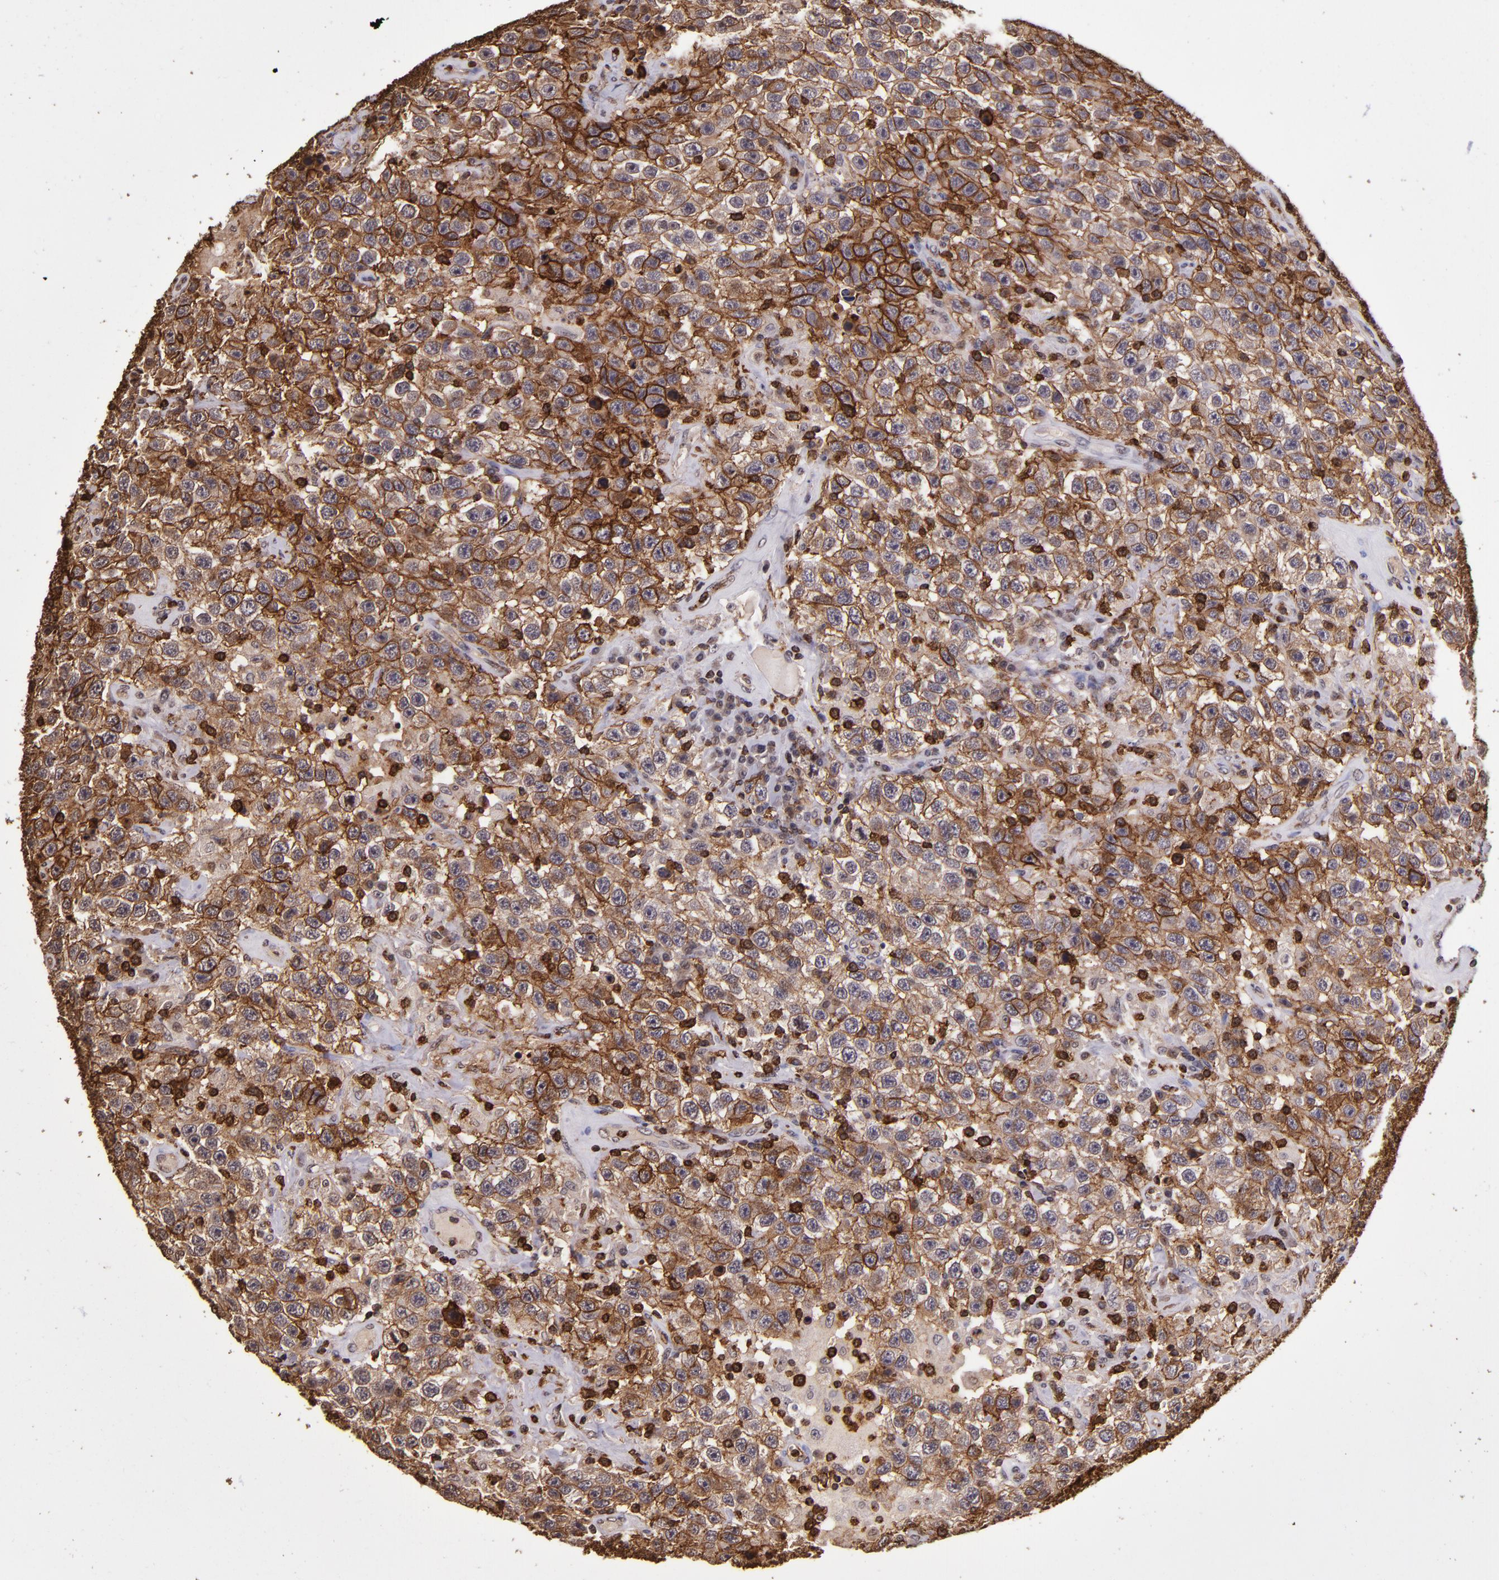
{"staining": {"intensity": "moderate", "quantity": ">75%", "location": "cytoplasmic/membranous"}, "tissue": "testis cancer", "cell_type": "Tumor cells", "image_type": "cancer", "snomed": [{"axis": "morphology", "description": "Seminoma, NOS"}, {"axis": "topography", "description": "Testis"}], "caption": "The histopathology image displays immunohistochemical staining of seminoma (testis). There is moderate cytoplasmic/membranous positivity is present in approximately >75% of tumor cells. (DAB (3,3'-diaminobenzidine) IHC with brightfield microscopy, high magnification).", "gene": "SLC2A3", "patient": {"sex": "male", "age": 41}}